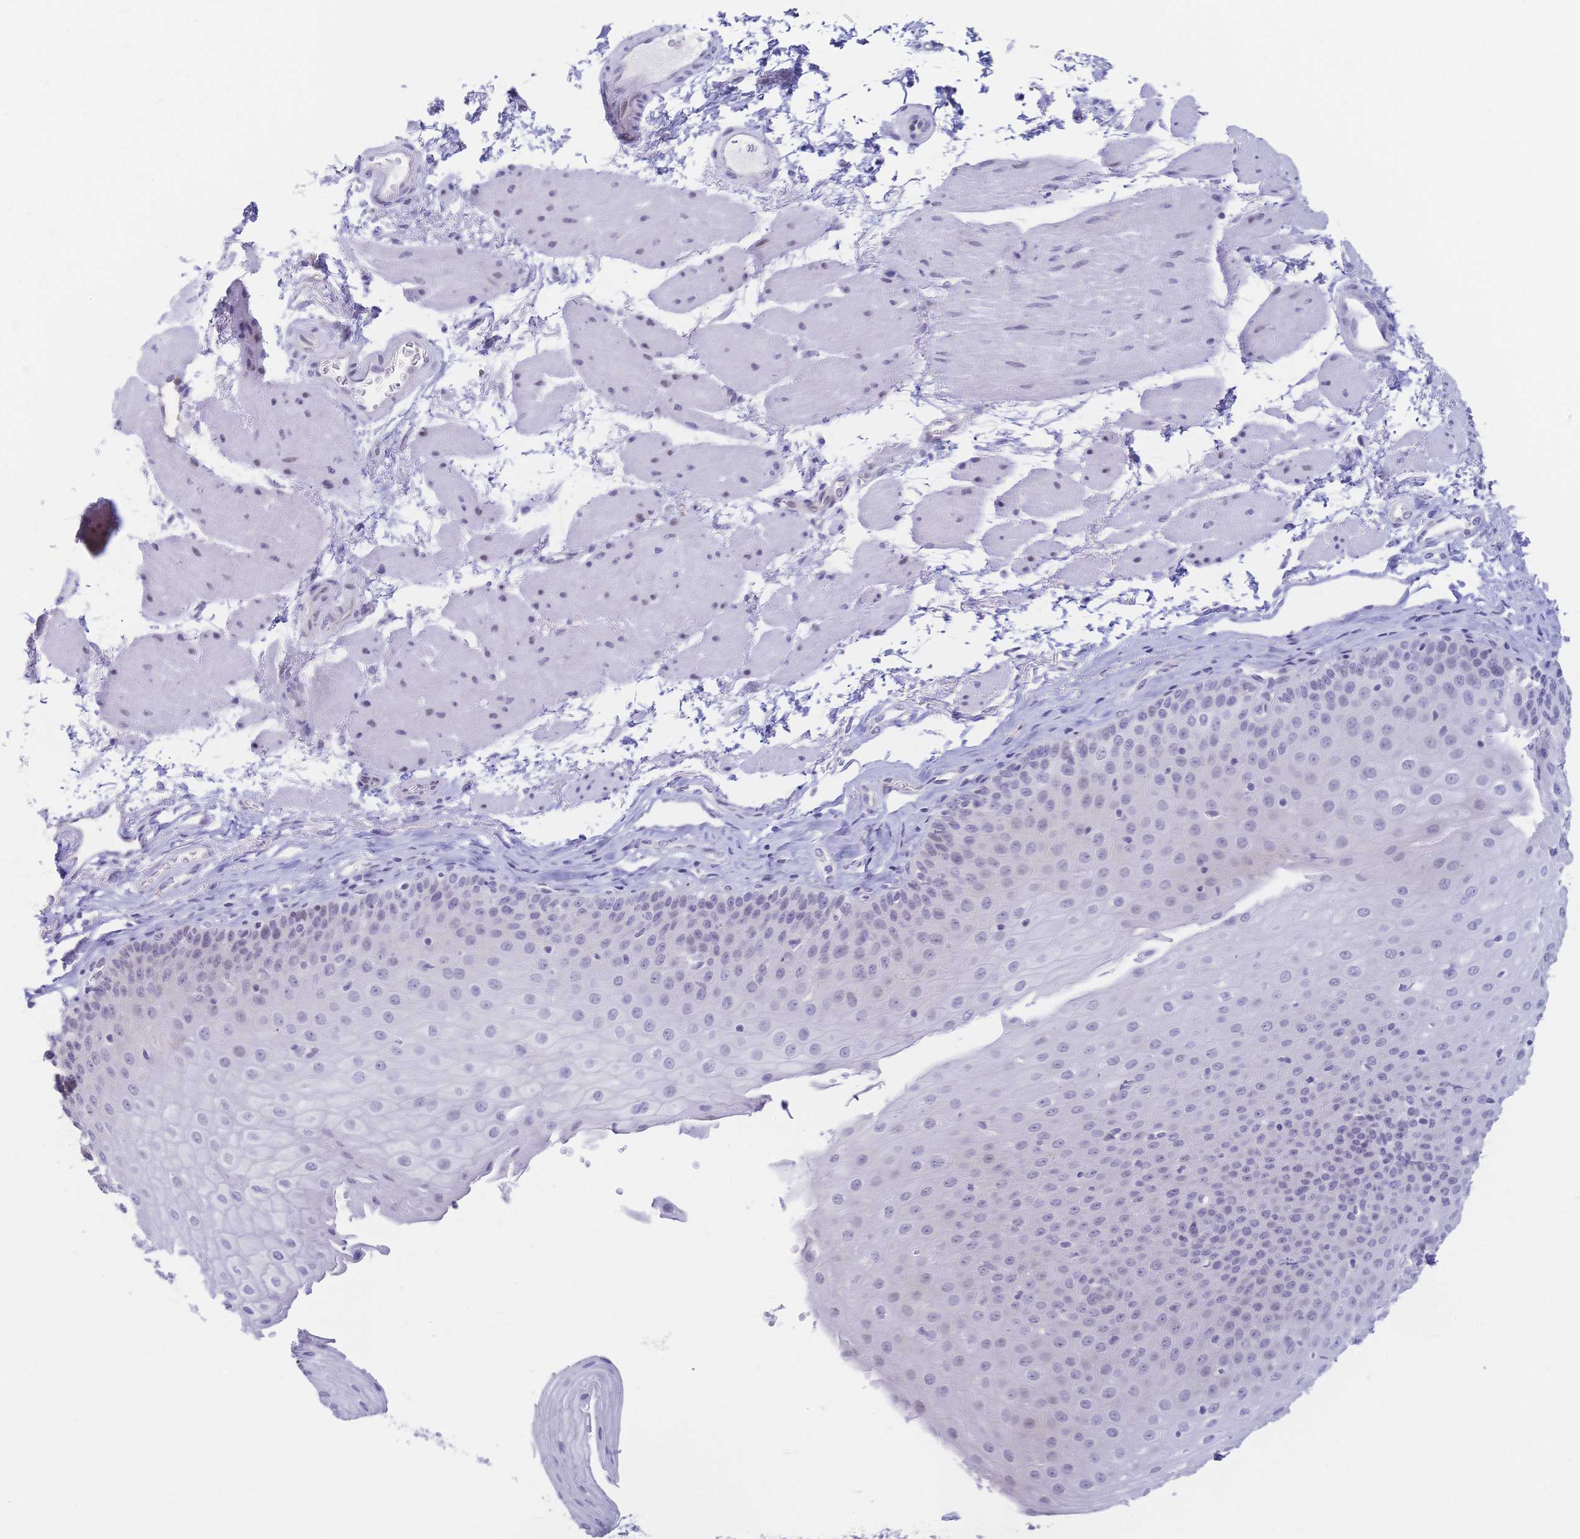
{"staining": {"intensity": "negative", "quantity": "none", "location": "none"}, "tissue": "esophagus", "cell_type": "Squamous epithelial cells", "image_type": "normal", "snomed": [{"axis": "morphology", "description": "Normal tissue, NOS"}, {"axis": "topography", "description": "Esophagus"}], "caption": "IHC of benign esophagus demonstrates no positivity in squamous epithelial cells.", "gene": "CR2", "patient": {"sex": "female", "age": 81}}